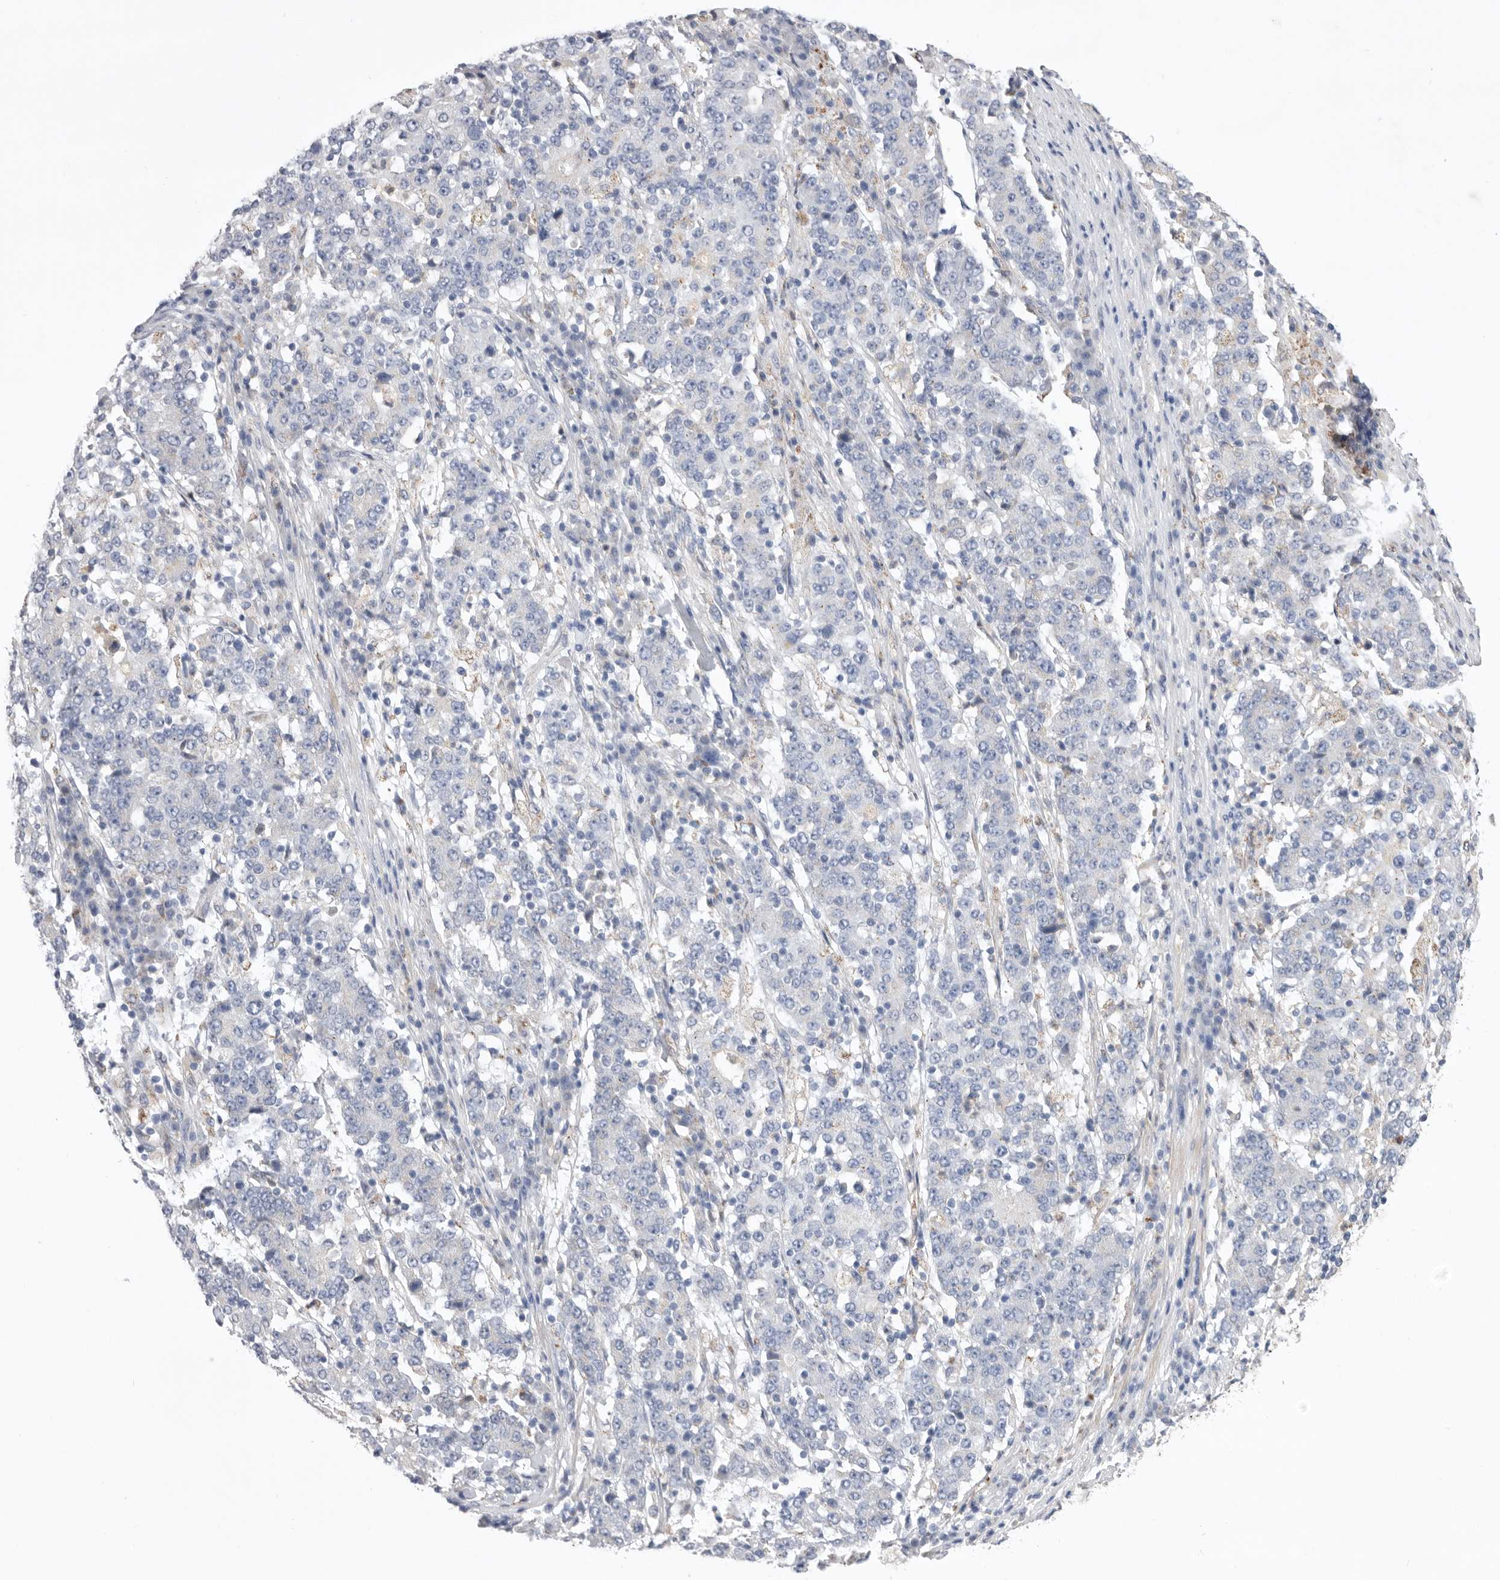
{"staining": {"intensity": "negative", "quantity": "none", "location": "none"}, "tissue": "stomach cancer", "cell_type": "Tumor cells", "image_type": "cancer", "snomed": [{"axis": "morphology", "description": "Adenocarcinoma, NOS"}, {"axis": "topography", "description": "Stomach"}], "caption": "Immunohistochemical staining of stomach cancer (adenocarcinoma) shows no significant positivity in tumor cells.", "gene": "CCDC126", "patient": {"sex": "male", "age": 59}}